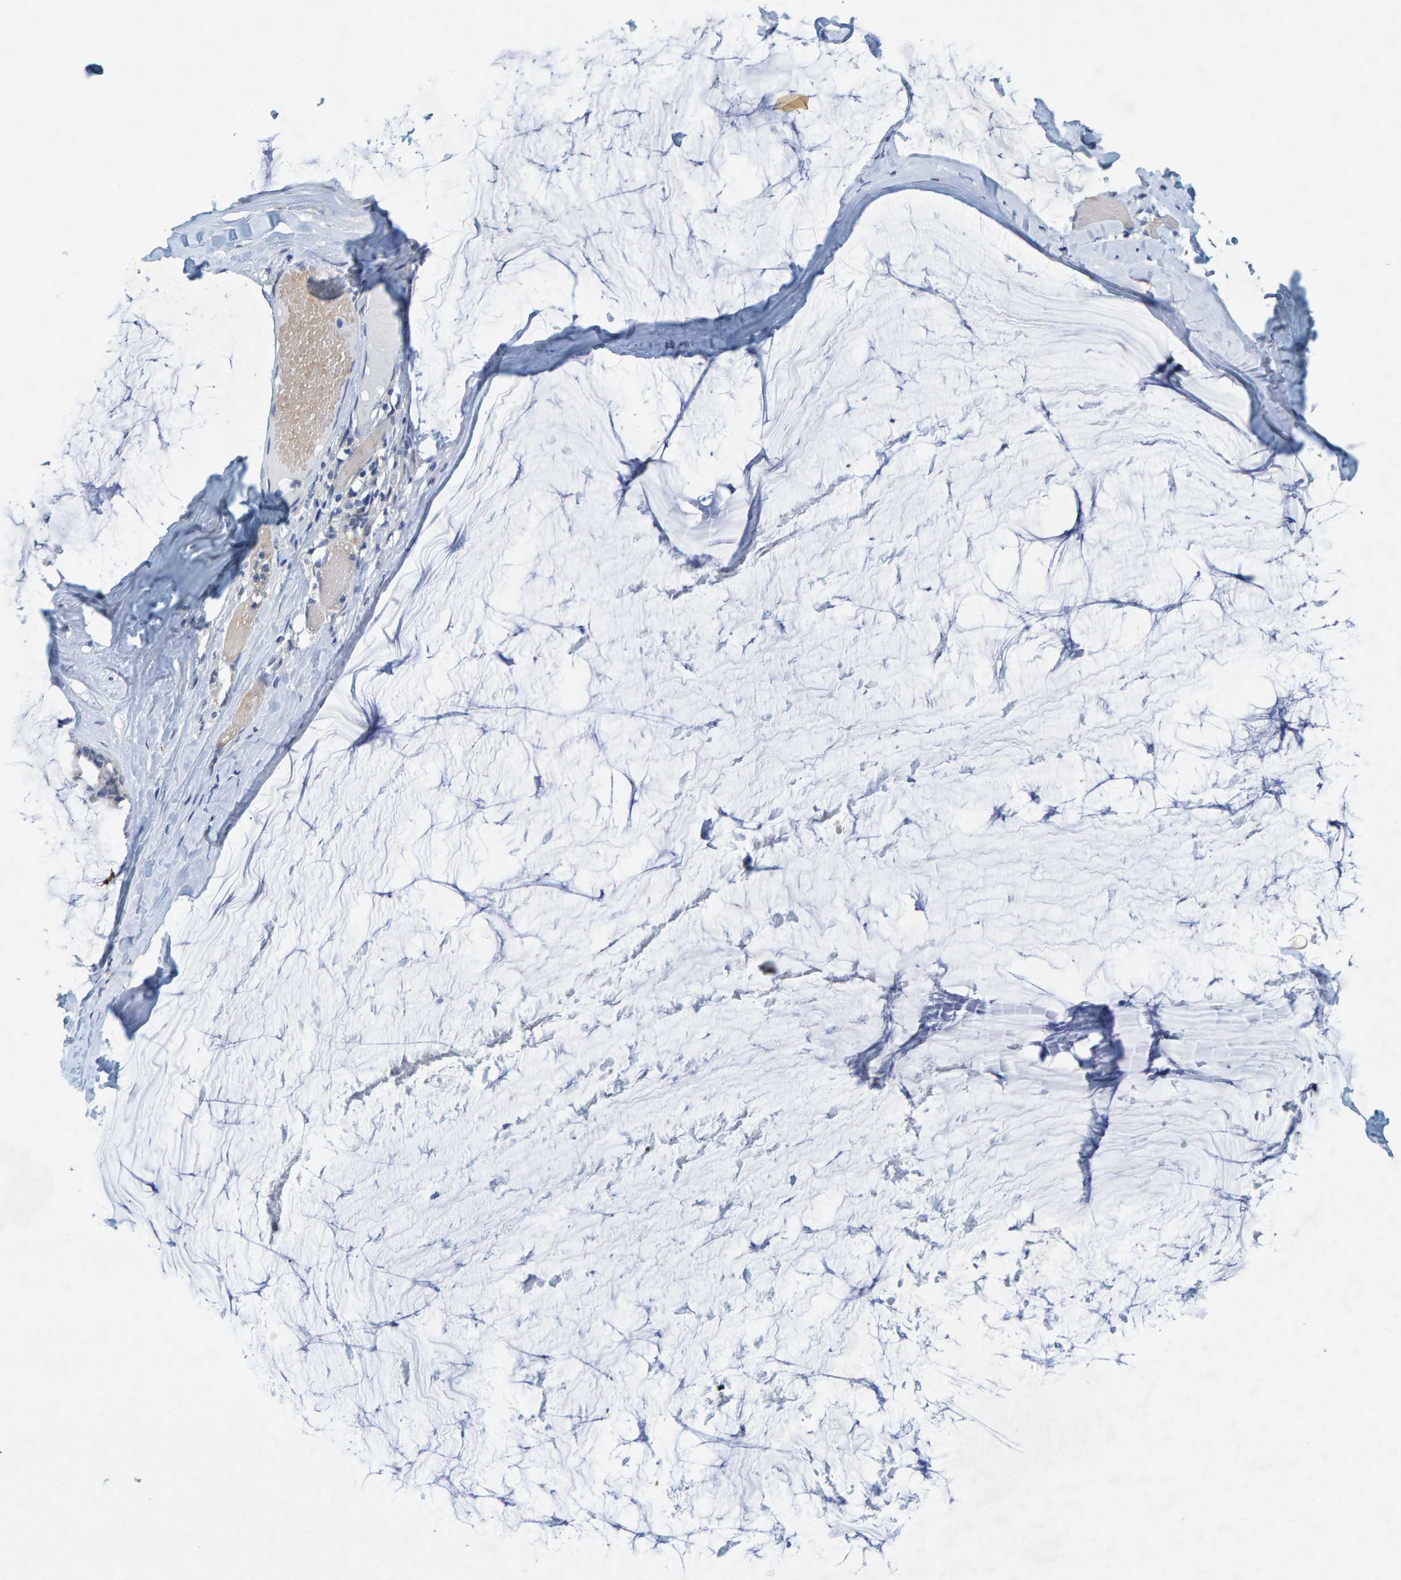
{"staining": {"intensity": "negative", "quantity": "none", "location": "none"}, "tissue": "ovarian cancer", "cell_type": "Tumor cells", "image_type": "cancer", "snomed": [{"axis": "morphology", "description": "Cystadenocarcinoma, mucinous, NOS"}, {"axis": "topography", "description": "Ovary"}], "caption": "High magnification brightfield microscopy of mucinous cystadenocarcinoma (ovarian) stained with DAB (3,3'-diaminobenzidine) (brown) and counterstained with hematoxylin (blue): tumor cells show no significant positivity.", "gene": "ALAD", "patient": {"sex": "female", "age": 39}}